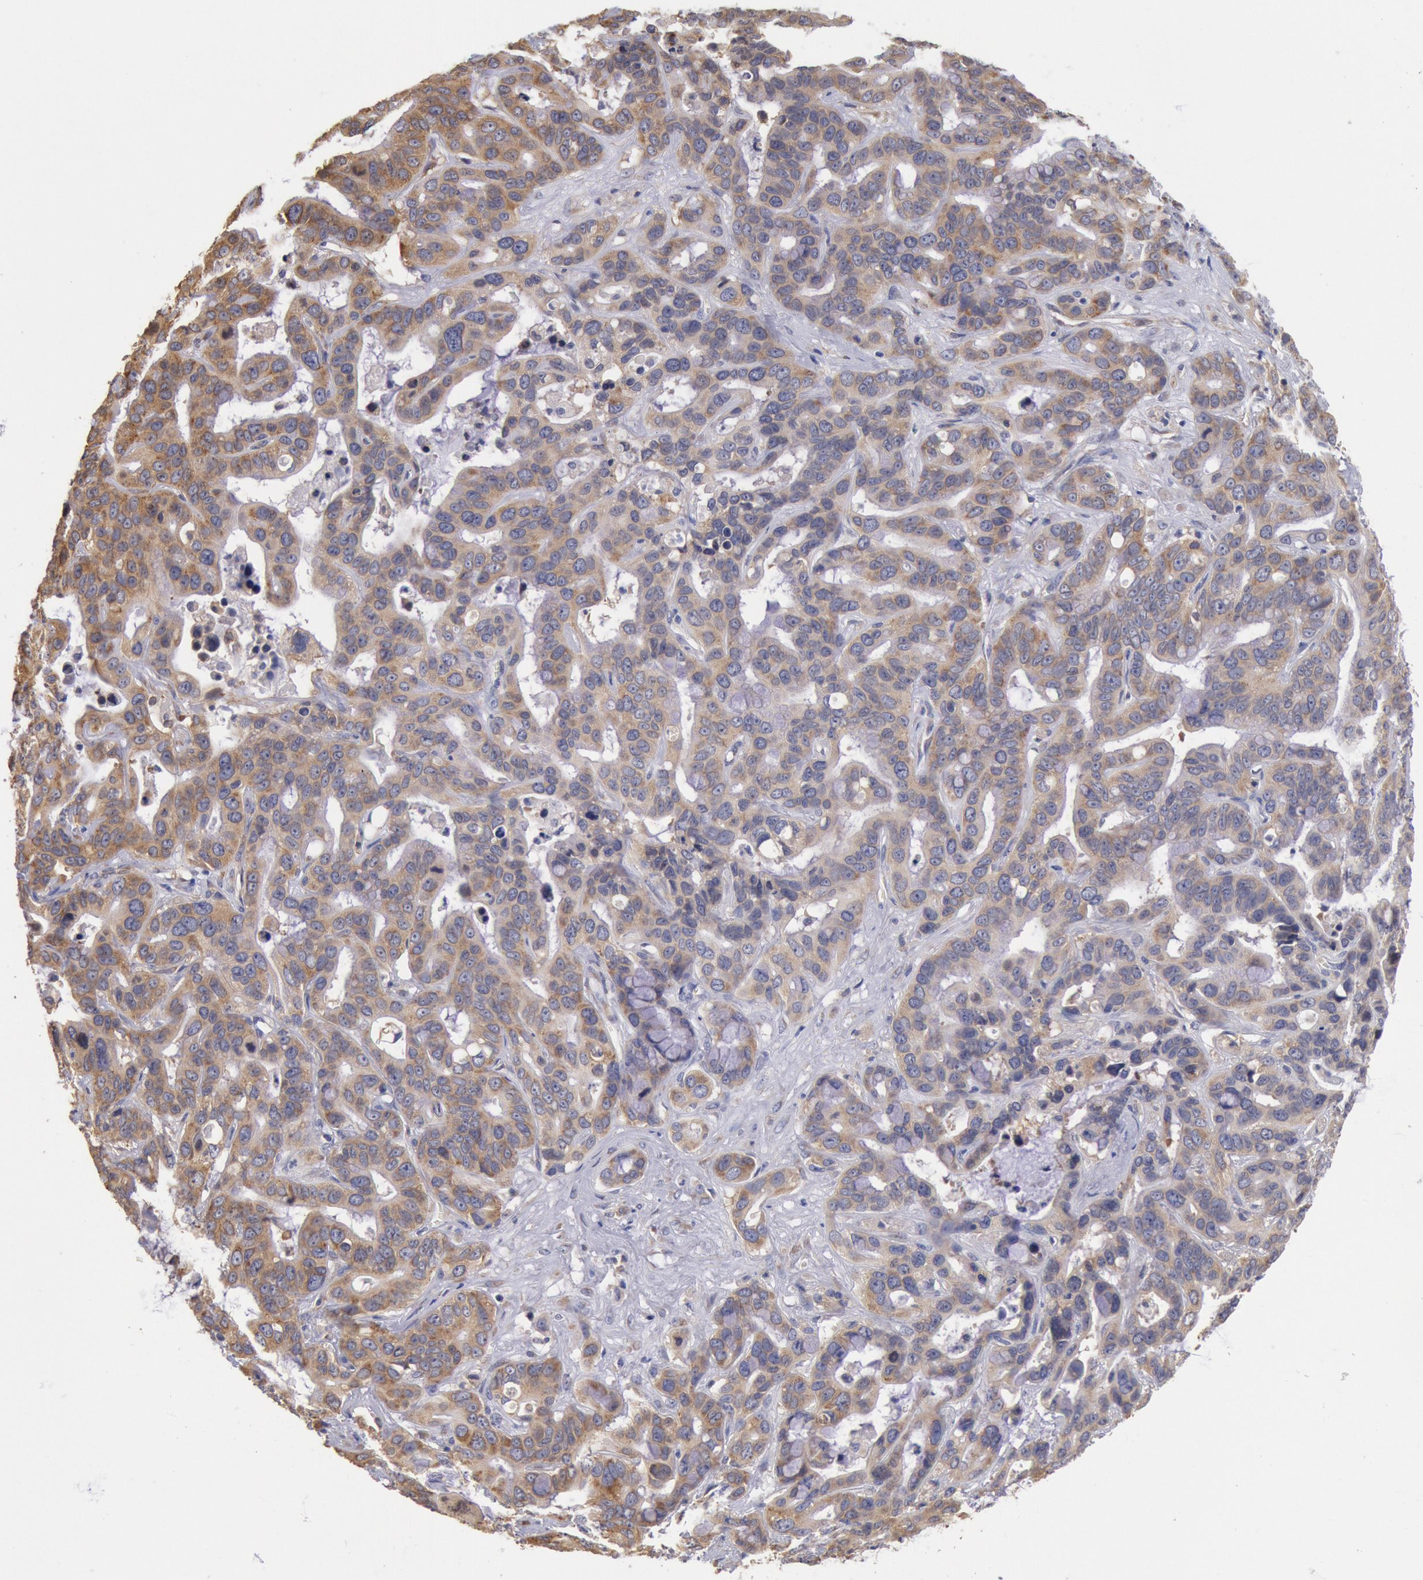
{"staining": {"intensity": "moderate", "quantity": ">75%", "location": "cytoplasmic/membranous"}, "tissue": "liver cancer", "cell_type": "Tumor cells", "image_type": "cancer", "snomed": [{"axis": "morphology", "description": "Cholangiocarcinoma"}, {"axis": "topography", "description": "Liver"}], "caption": "Immunohistochemical staining of human liver cholangiocarcinoma demonstrates medium levels of moderate cytoplasmic/membranous staining in about >75% of tumor cells.", "gene": "DRG1", "patient": {"sex": "female", "age": 65}}